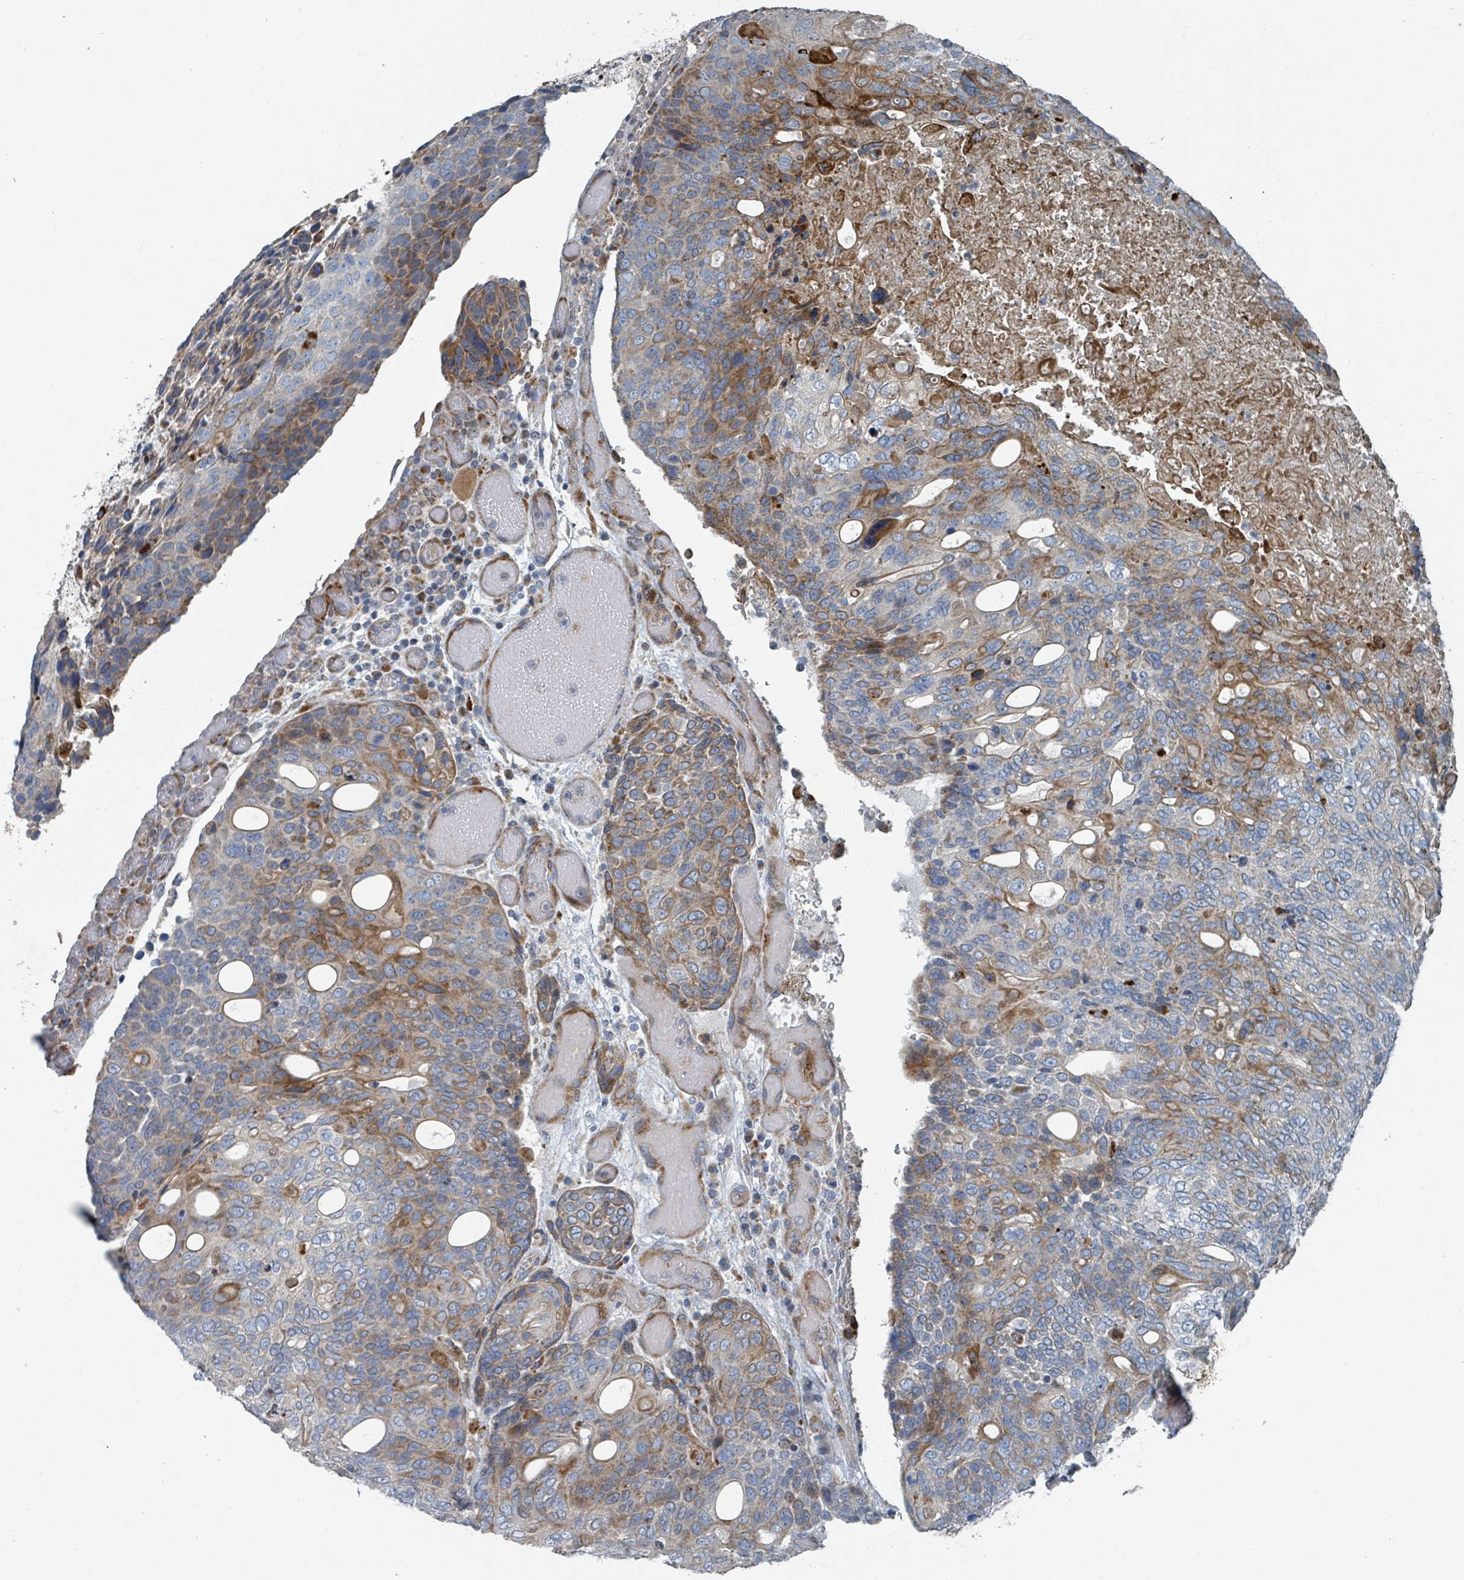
{"staining": {"intensity": "strong", "quantity": "25%-75%", "location": "cytoplasmic/membranous"}, "tissue": "urothelial cancer", "cell_type": "Tumor cells", "image_type": "cancer", "snomed": [{"axis": "morphology", "description": "Urothelial carcinoma, High grade"}, {"axis": "topography", "description": "Urinary bladder"}], "caption": "IHC of urothelial cancer demonstrates high levels of strong cytoplasmic/membranous expression in about 25%-75% of tumor cells.", "gene": "DIPK2A", "patient": {"sex": "female", "age": 70}}